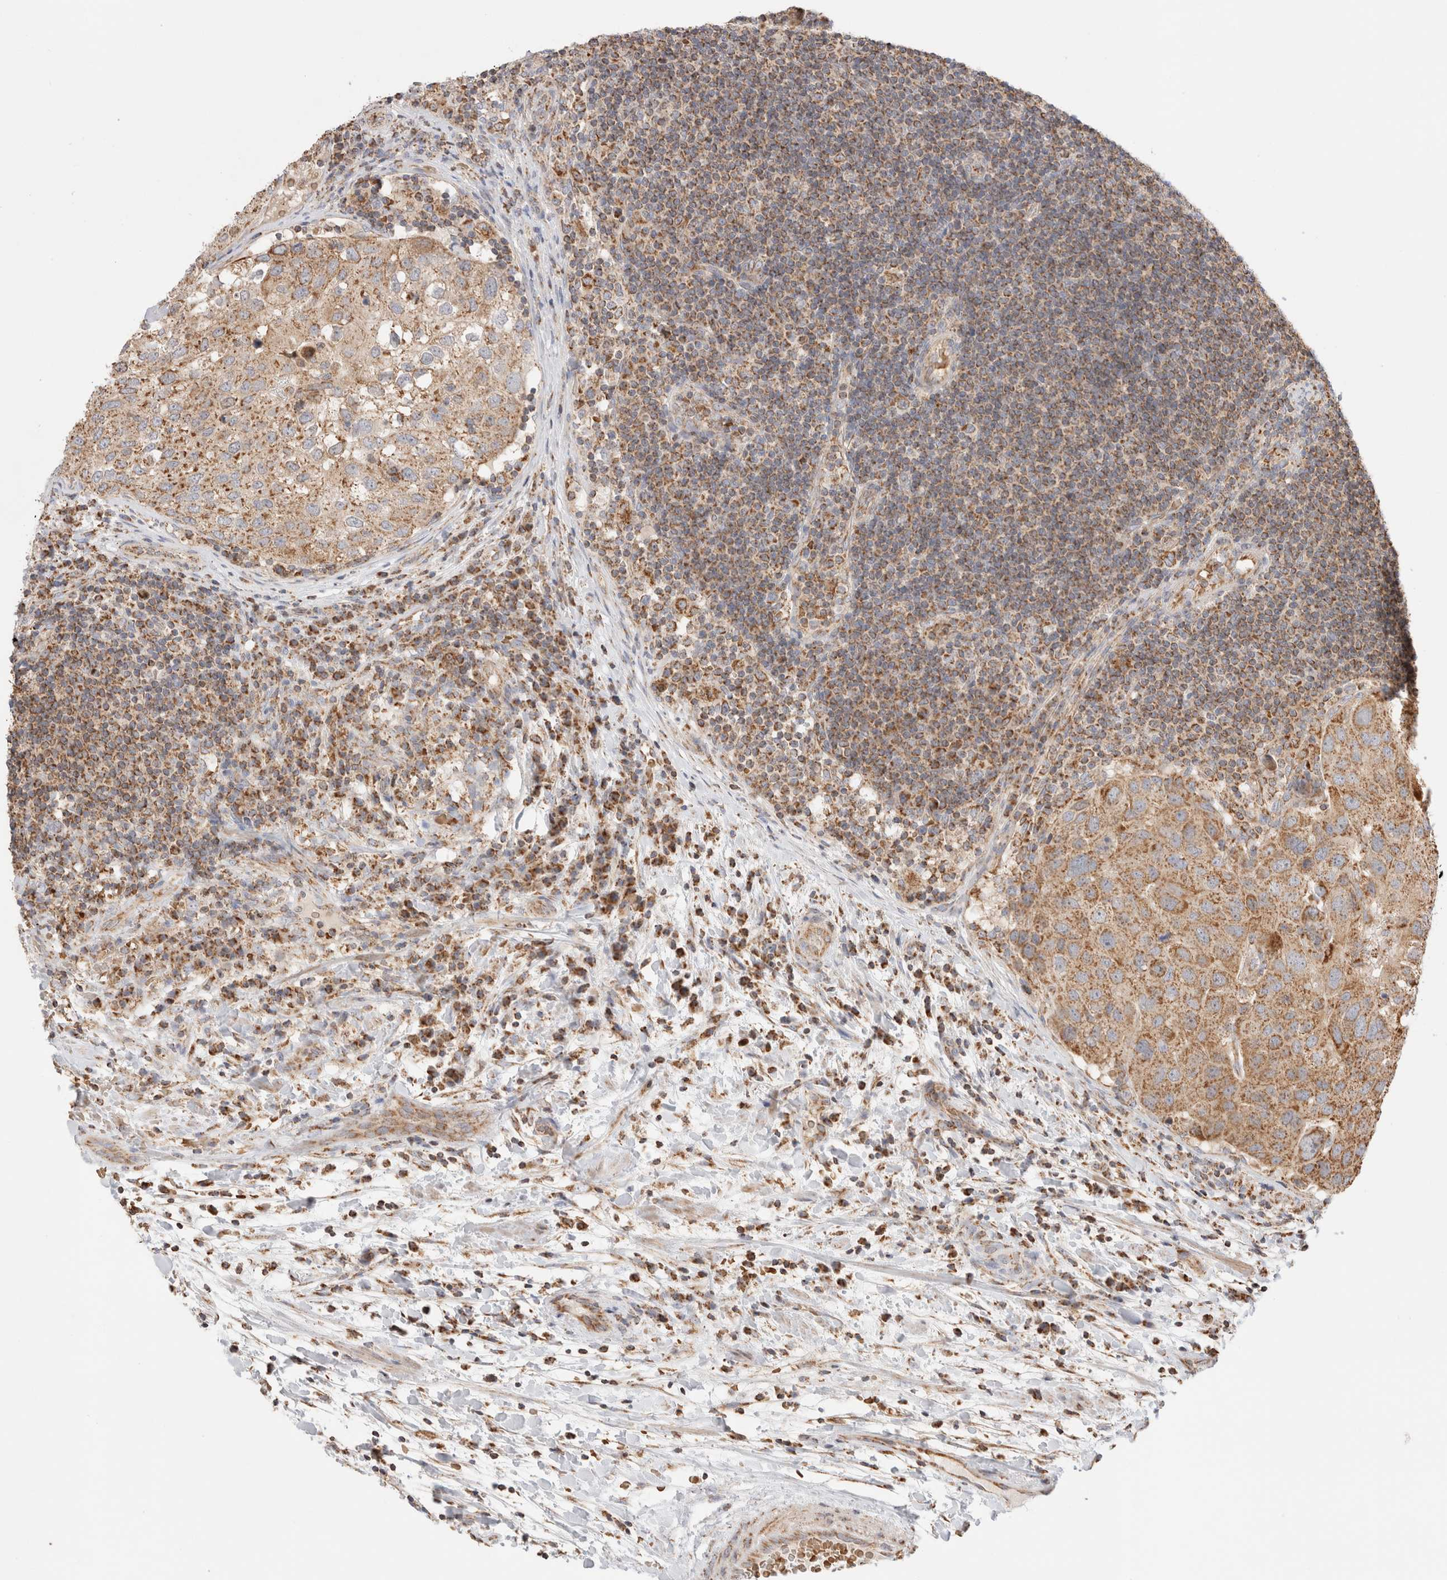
{"staining": {"intensity": "moderate", "quantity": ">75%", "location": "cytoplasmic/membranous"}, "tissue": "urothelial cancer", "cell_type": "Tumor cells", "image_type": "cancer", "snomed": [{"axis": "morphology", "description": "Urothelial carcinoma, High grade"}, {"axis": "topography", "description": "Lymph node"}, {"axis": "topography", "description": "Urinary bladder"}], "caption": "Immunohistochemical staining of human urothelial carcinoma (high-grade) reveals medium levels of moderate cytoplasmic/membranous protein expression in approximately >75% of tumor cells. (IHC, brightfield microscopy, high magnification).", "gene": "TMPPE", "patient": {"sex": "male", "age": 51}}